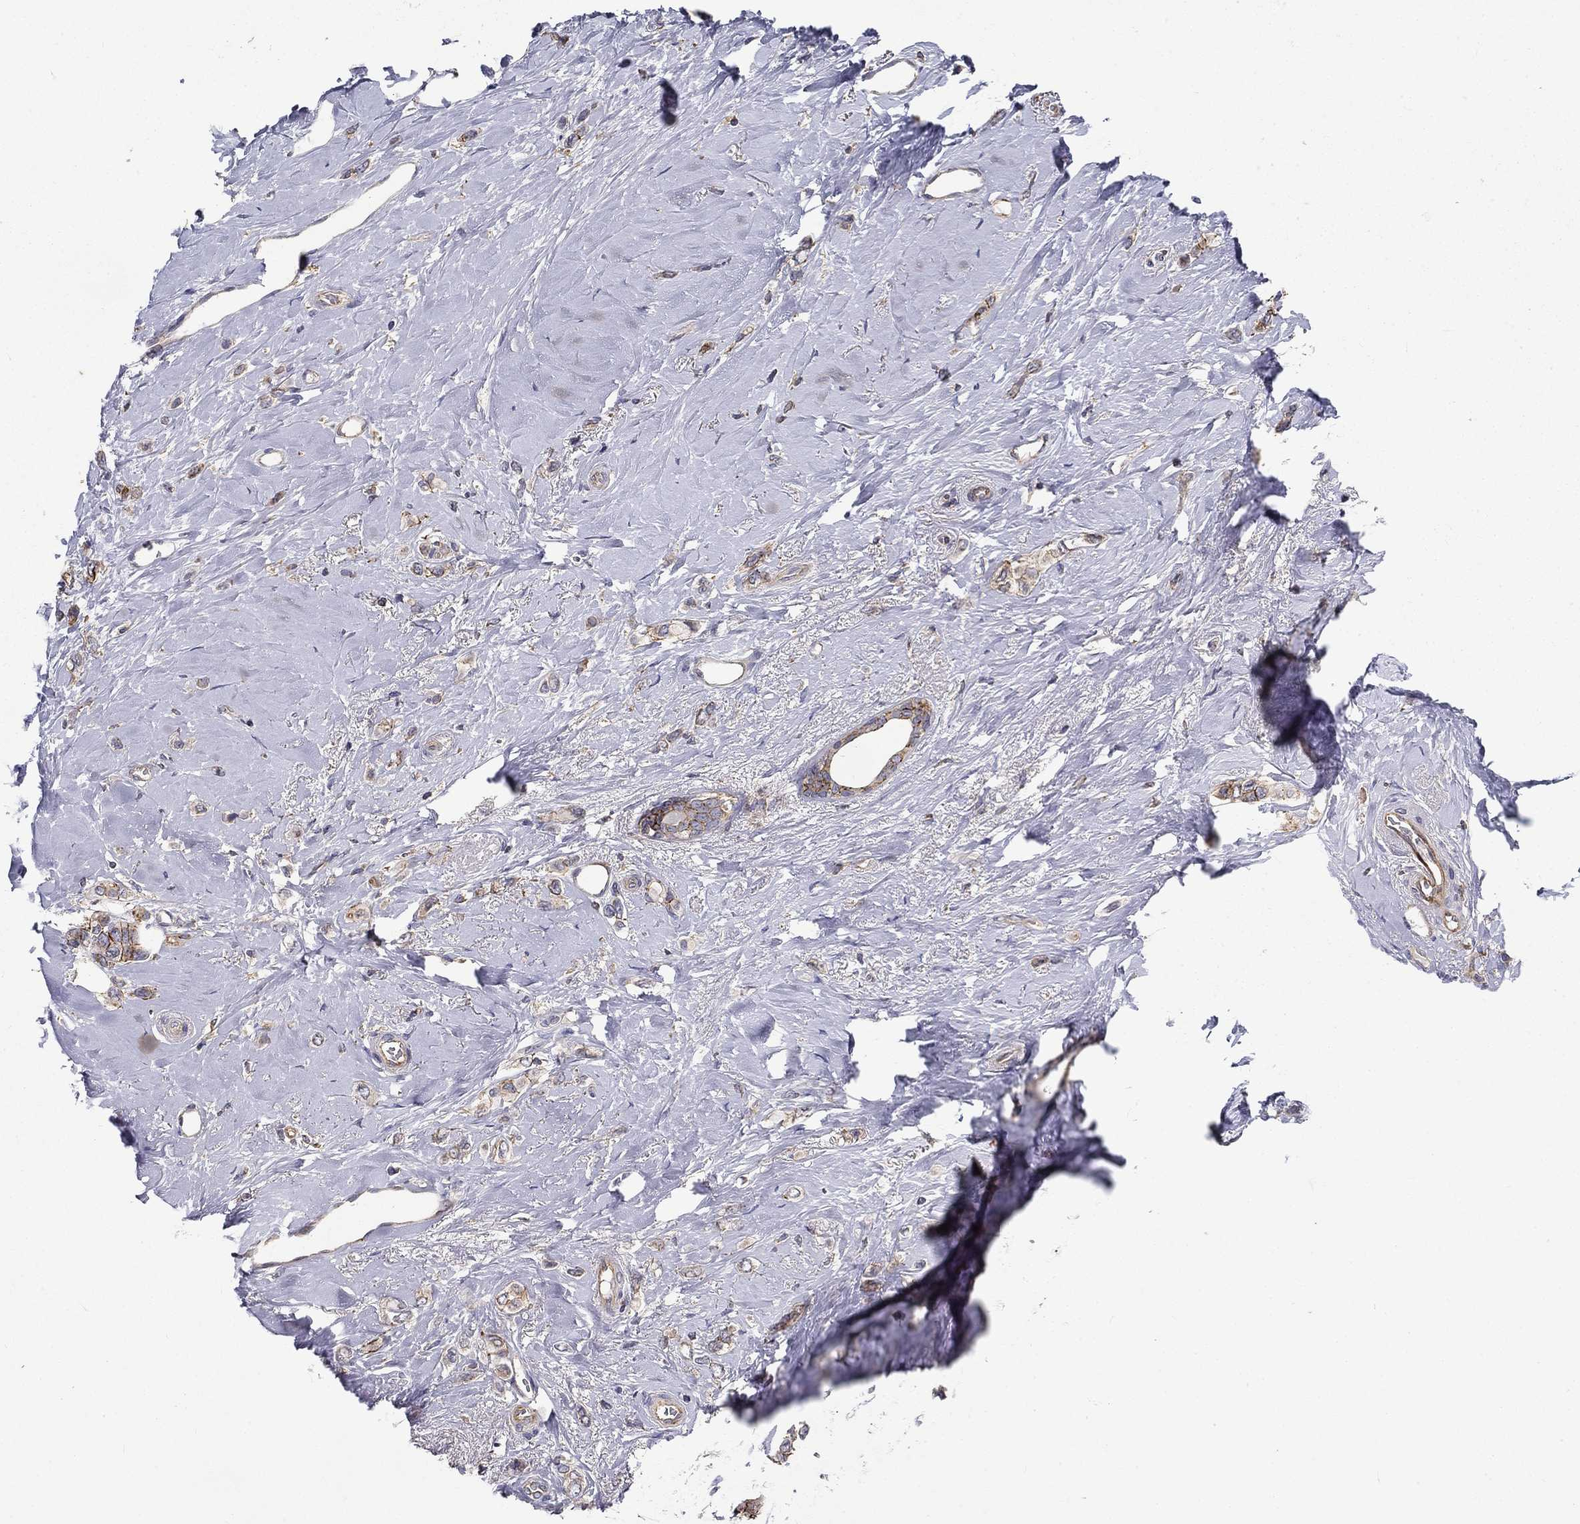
{"staining": {"intensity": "moderate", "quantity": "<25%", "location": "cytoplasmic/membranous"}, "tissue": "breast cancer", "cell_type": "Tumor cells", "image_type": "cancer", "snomed": [{"axis": "morphology", "description": "Lobular carcinoma"}, {"axis": "topography", "description": "Breast"}], "caption": "An immunohistochemistry (IHC) histopathology image of neoplastic tissue is shown. Protein staining in brown shows moderate cytoplasmic/membranous positivity in breast cancer within tumor cells.", "gene": "ALDH4A1", "patient": {"sex": "female", "age": 66}}